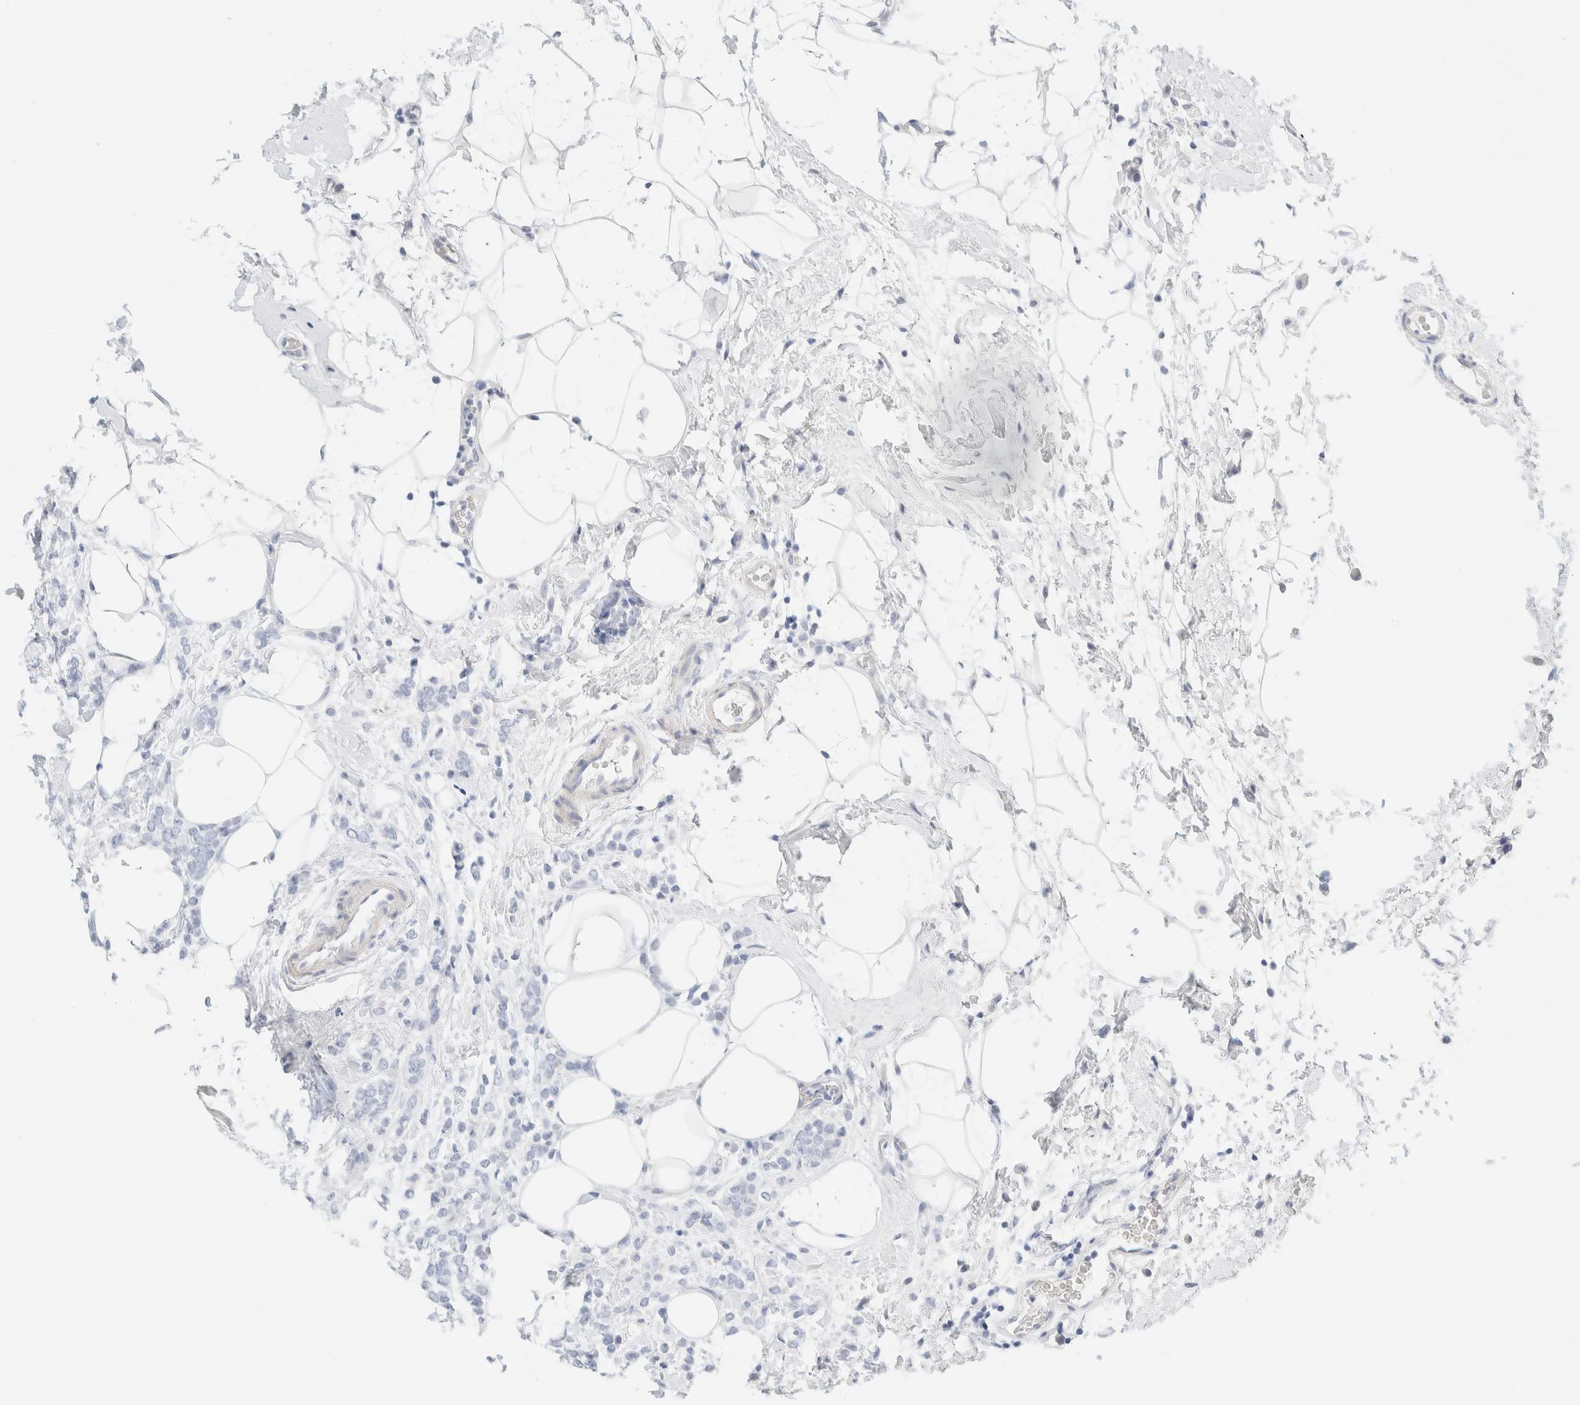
{"staining": {"intensity": "negative", "quantity": "none", "location": "none"}, "tissue": "breast cancer", "cell_type": "Tumor cells", "image_type": "cancer", "snomed": [{"axis": "morphology", "description": "Lobular carcinoma"}, {"axis": "topography", "description": "Breast"}], "caption": "This is an immunohistochemistry (IHC) photomicrograph of human breast cancer. There is no expression in tumor cells.", "gene": "DPYS", "patient": {"sex": "female", "age": 50}}